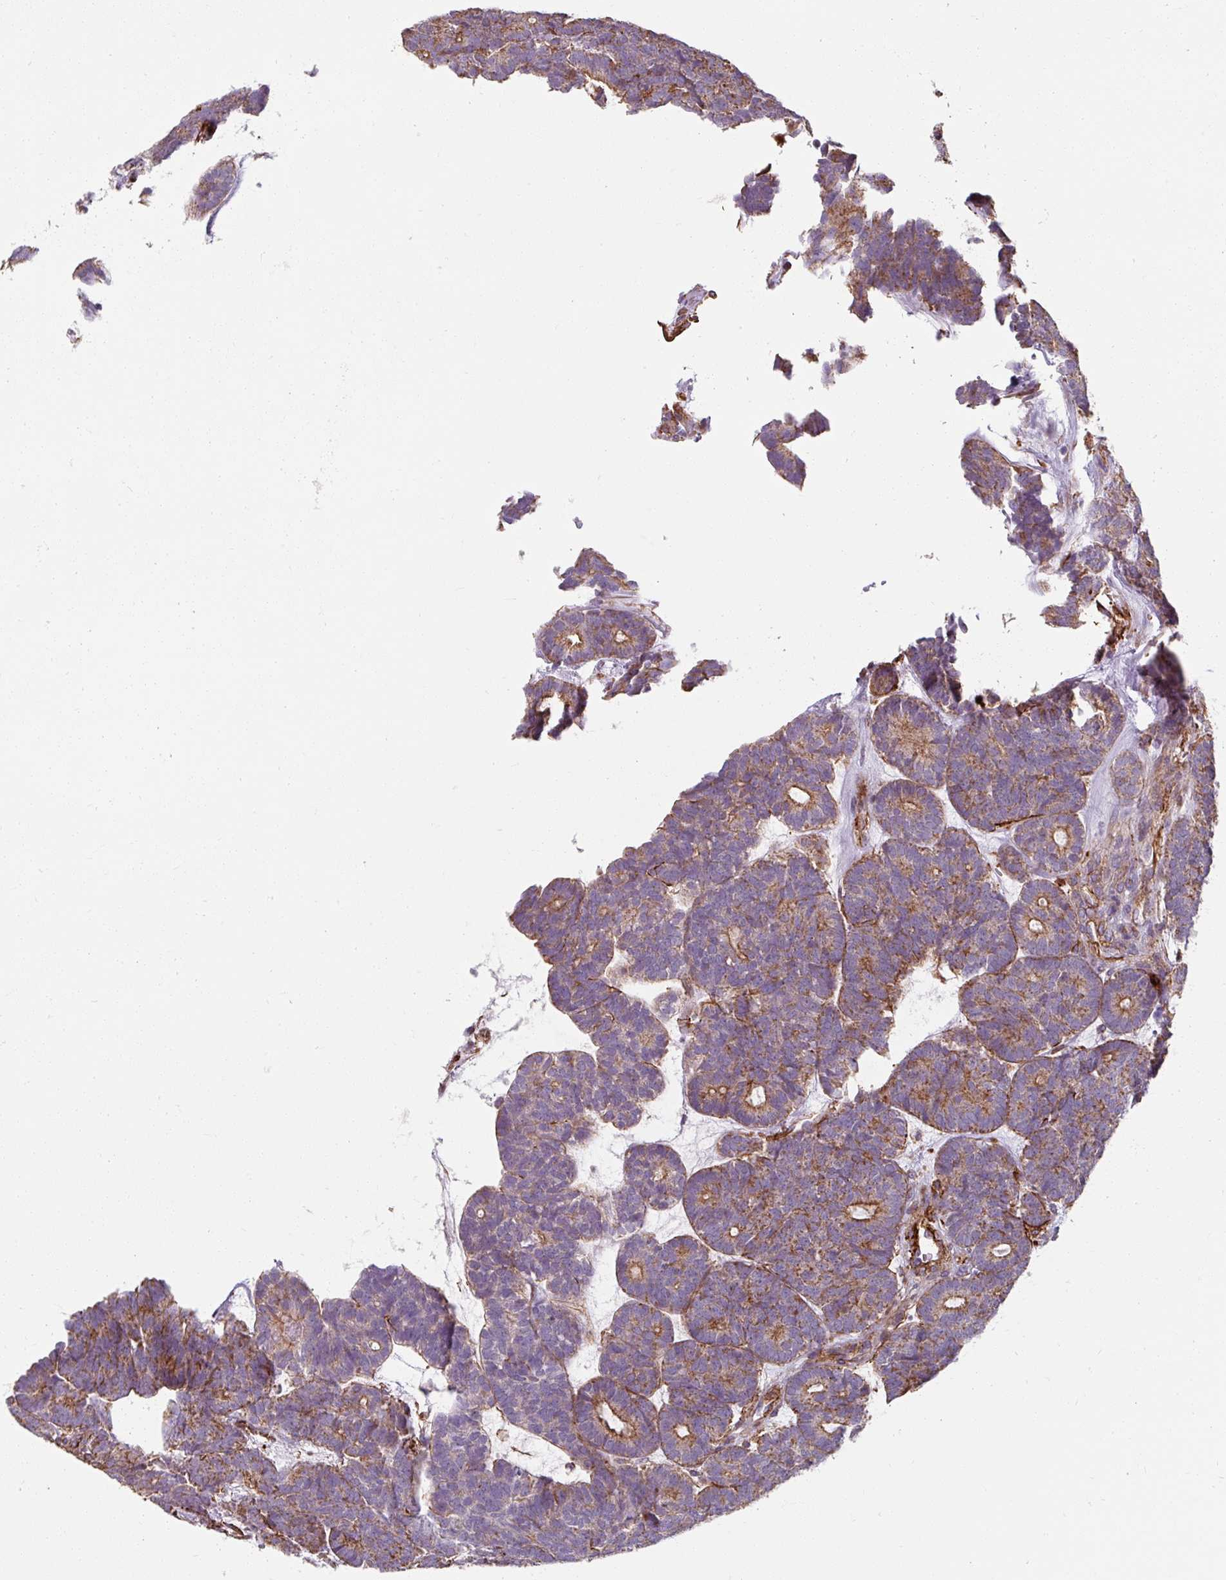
{"staining": {"intensity": "moderate", "quantity": "<25%", "location": "cytoplasmic/membranous"}, "tissue": "head and neck cancer", "cell_type": "Tumor cells", "image_type": "cancer", "snomed": [{"axis": "morphology", "description": "Adenocarcinoma, NOS"}, {"axis": "topography", "description": "Head-Neck"}], "caption": "Protein positivity by immunohistochemistry (IHC) demonstrates moderate cytoplasmic/membranous staining in approximately <25% of tumor cells in adenocarcinoma (head and neck).", "gene": "MRPS5", "patient": {"sex": "female", "age": 81}}